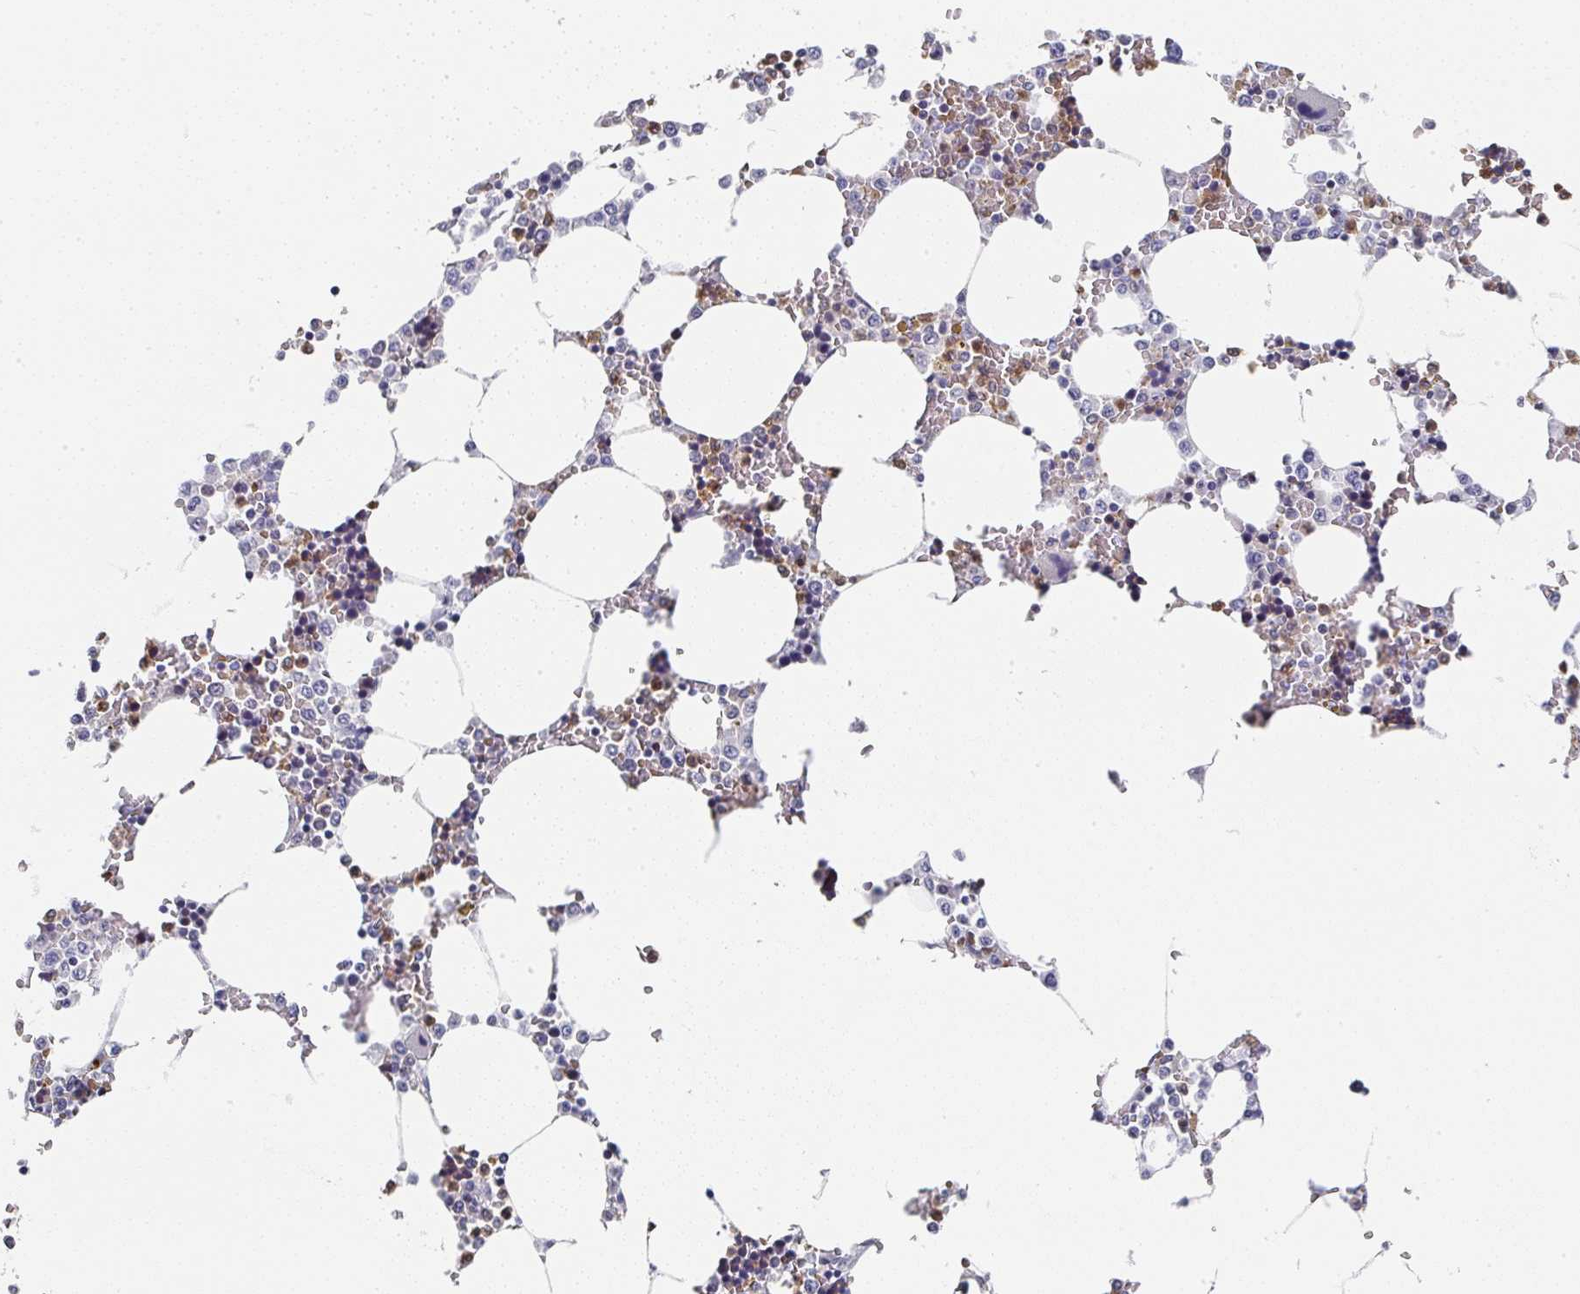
{"staining": {"intensity": "moderate", "quantity": "<25%", "location": "cytoplasmic/membranous"}, "tissue": "bone marrow", "cell_type": "Hematopoietic cells", "image_type": "normal", "snomed": [{"axis": "morphology", "description": "Normal tissue, NOS"}, {"axis": "topography", "description": "Bone marrow"}], "caption": "Bone marrow stained with immunohistochemistry displays moderate cytoplasmic/membranous positivity in about <25% of hematopoietic cells. The staining was performed using DAB (3,3'-diaminobenzidine) to visualize the protein expression in brown, while the nuclei were stained in blue with hematoxylin (Magnification: 20x).", "gene": "NCF1", "patient": {"sex": "male", "age": 64}}